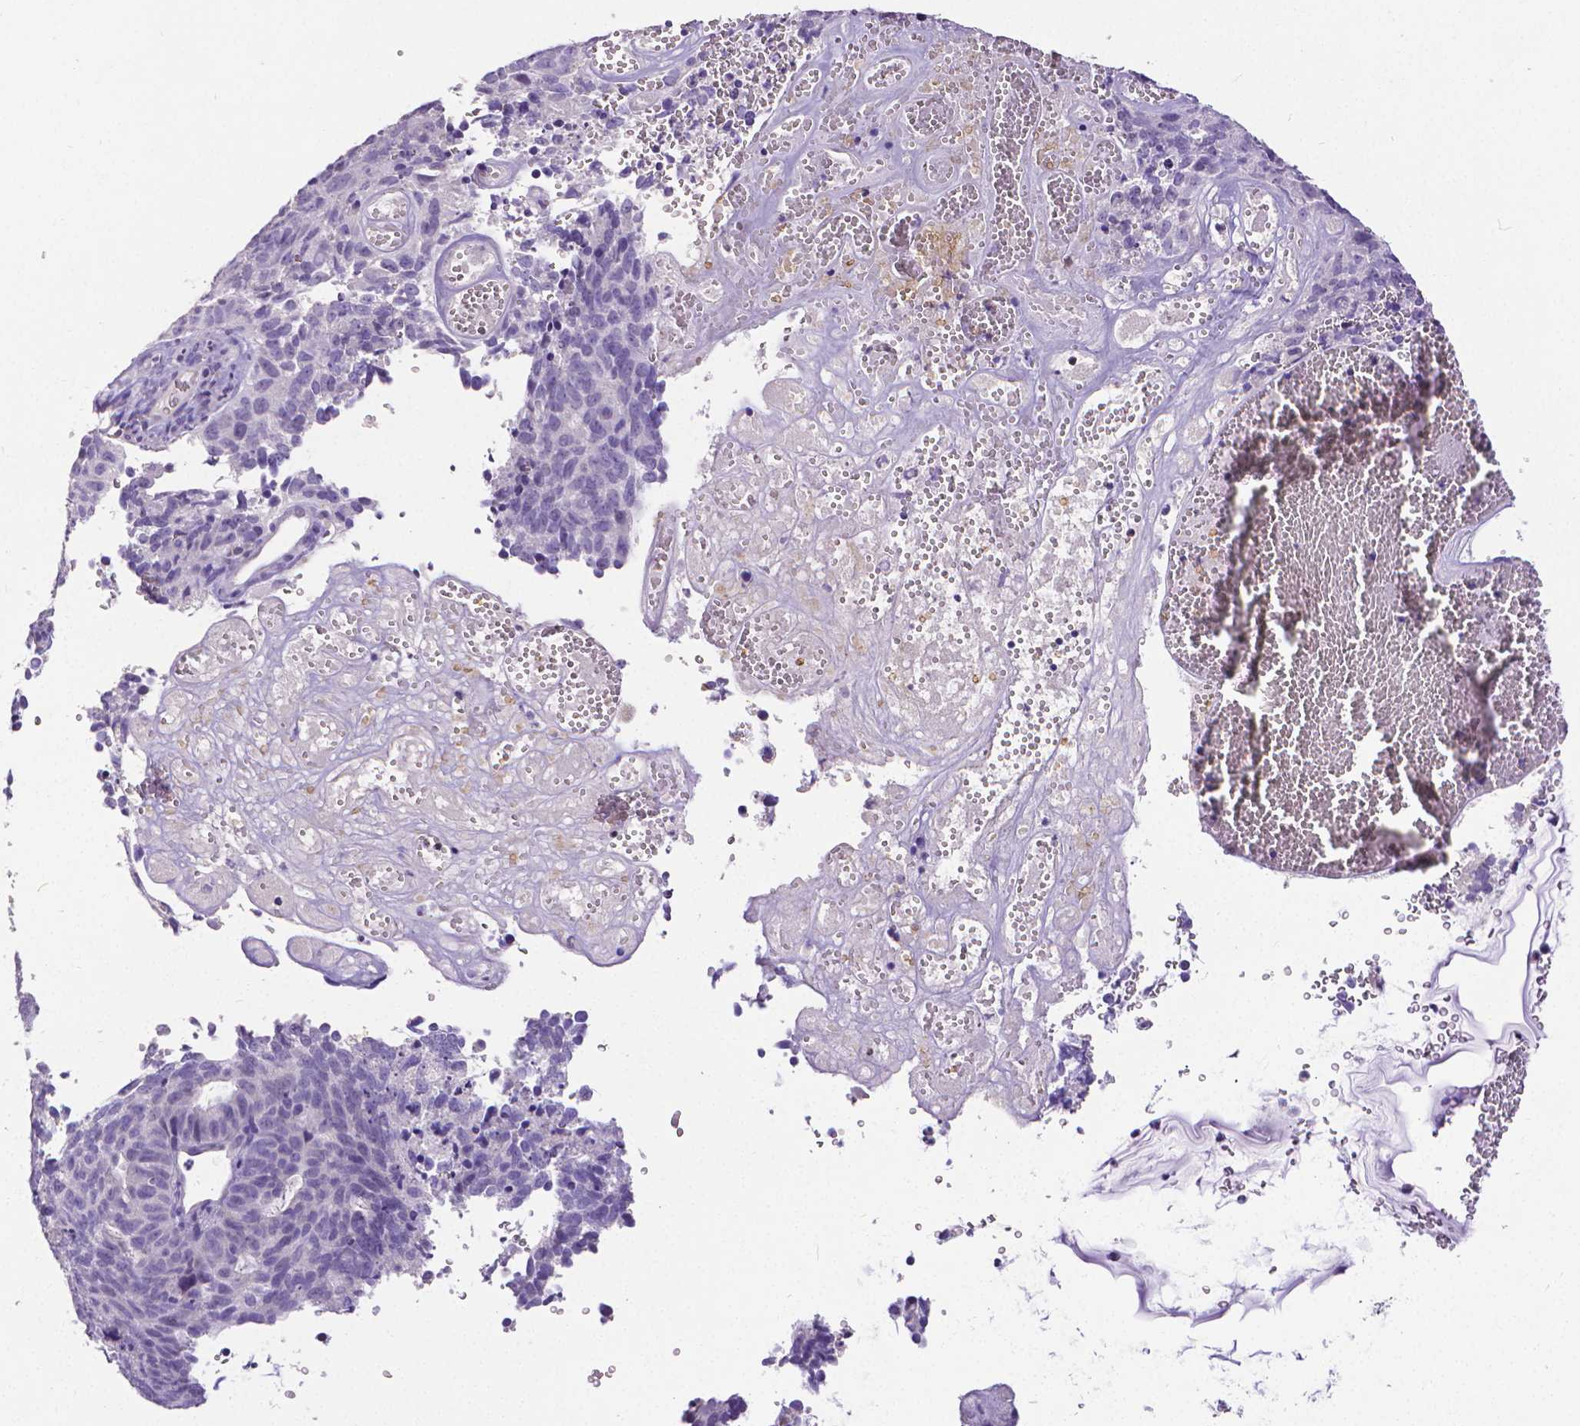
{"staining": {"intensity": "negative", "quantity": "none", "location": "none"}, "tissue": "cervical cancer", "cell_type": "Tumor cells", "image_type": "cancer", "snomed": [{"axis": "morphology", "description": "Adenocarcinoma, NOS"}, {"axis": "topography", "description": "Cervix"}], "caption": "Cervical cancer (adenocarcinoma) stained for a protein using immunohistochemistry demonstrates no expression tumor cells.", "gene": "CD4", "patient": {"sex": "female", "age": 38}}